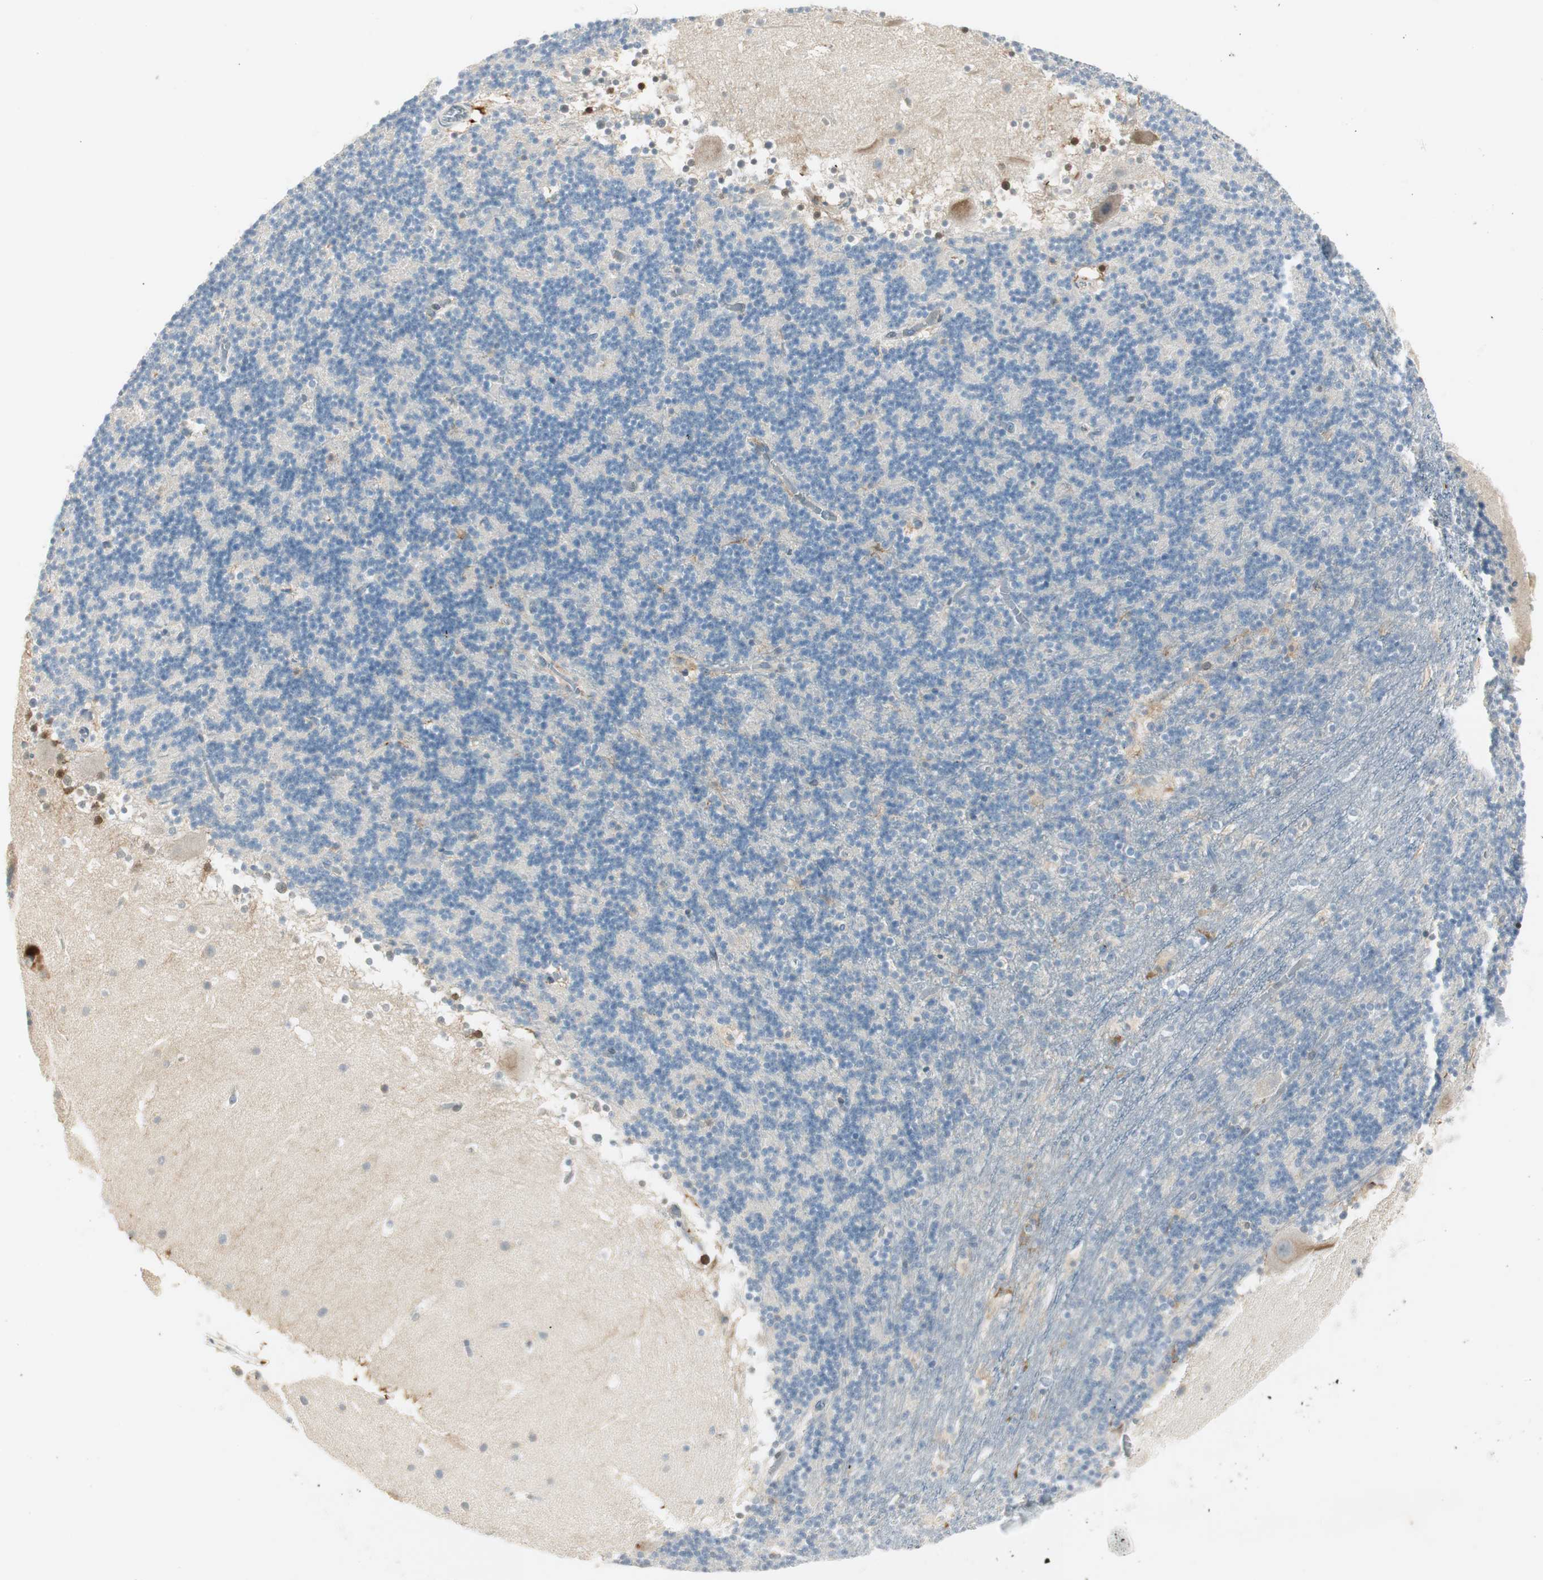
{"staining": {"intensity": "weak", "quantity": "<25%", "location": "cytoplasmic/membranous"}, "tissue": "cerebellum", "cell_type": "Cells in granular layer", "image_type": "normal", "snomed": [{"axis": "morphology", "description": "Normal tissue, NOS"}, {"axis": "topography", "description": "Cerebellum"}], "caption": "DAB immunohistochemical staining of normal human cerebellum demonstrates no significant staining in cells in granular layer.", "gene": "STON1", "patient": {"sex": "male", "age": 45}}